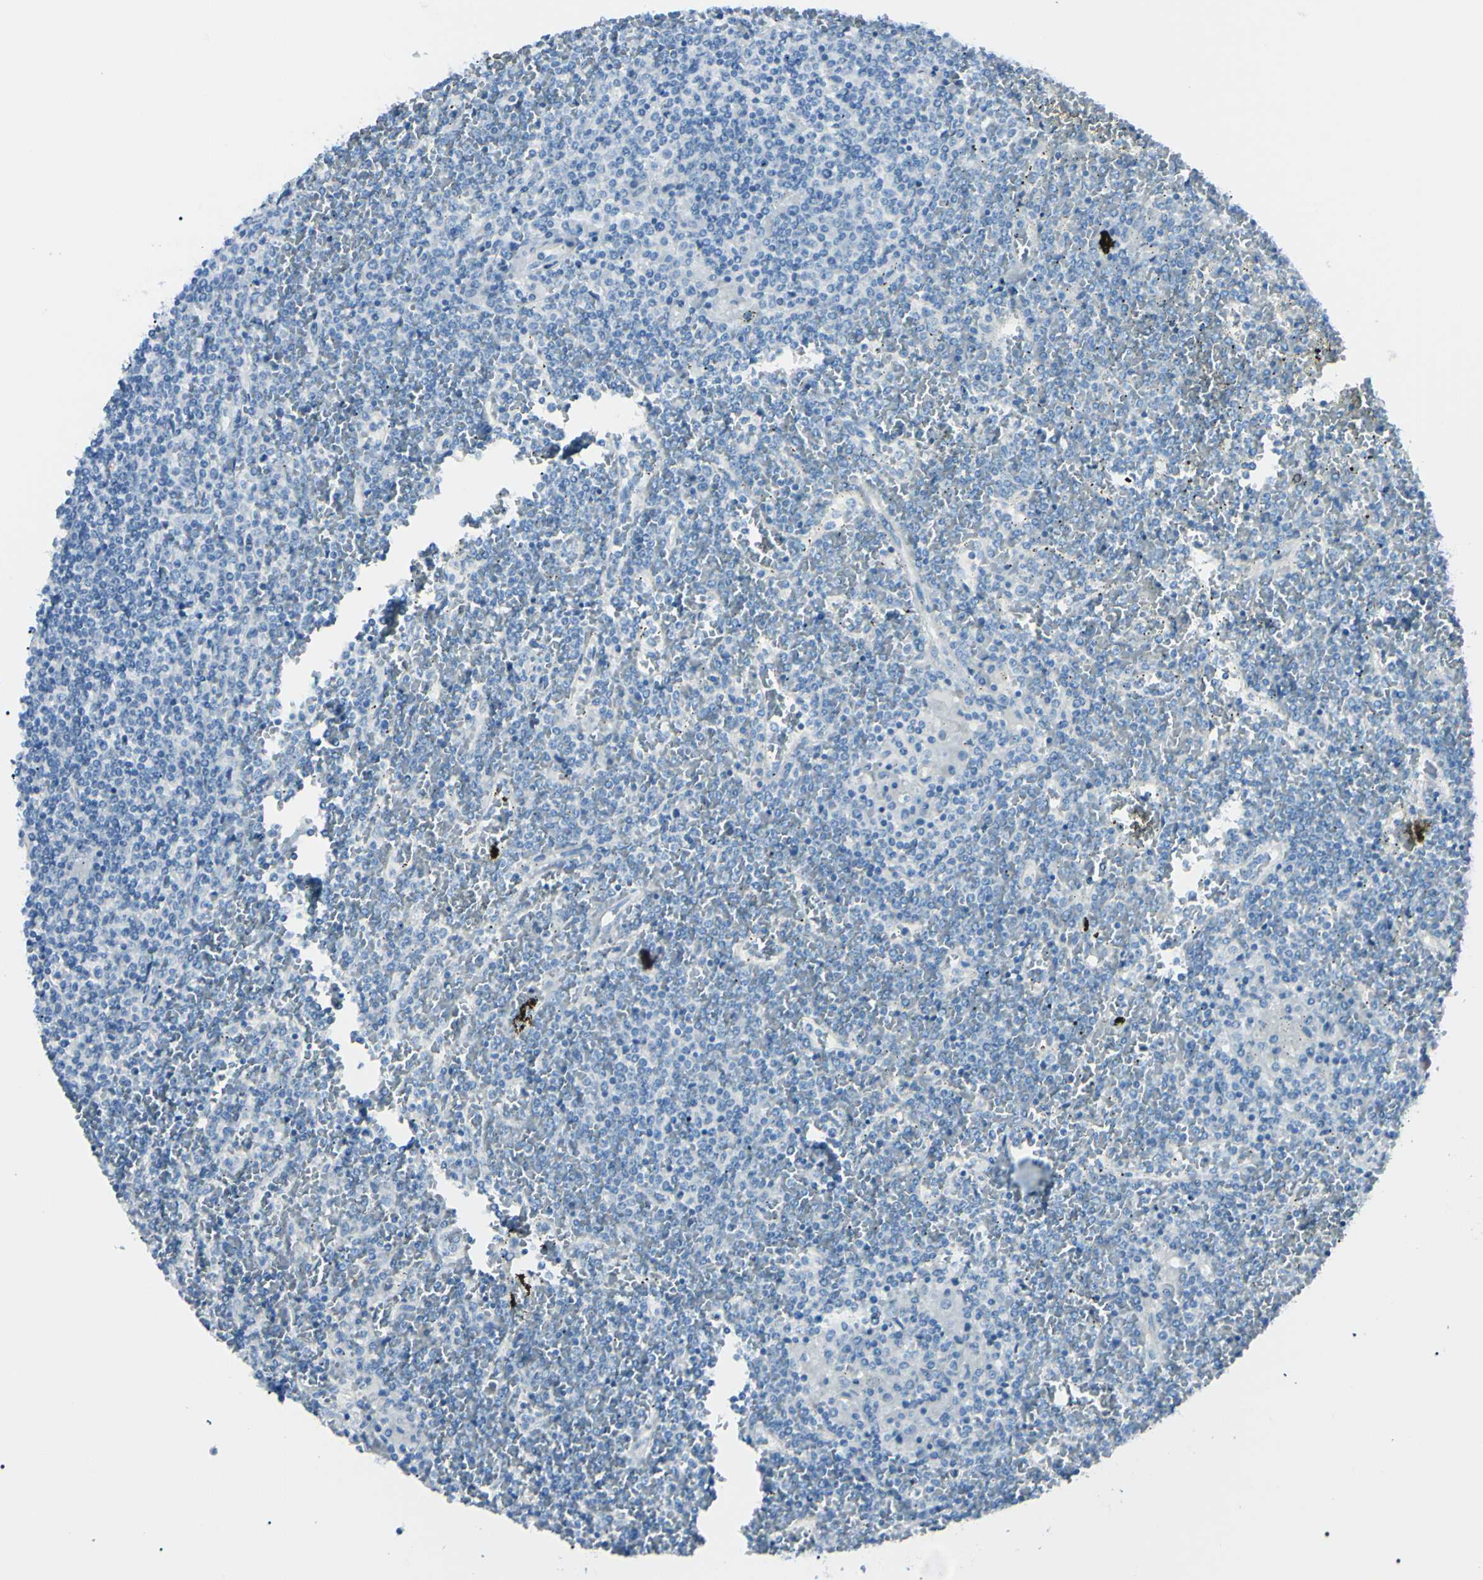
{"staining": {"intensity": "negative", "quantity": "none", "location": "none"}, "tissue": "lymphoma", "cell_type": "Tumor cells", "image_type": "cancer", "snomed": [{"axis": "morphology", "description": "Malignant lymphoma, non-Hodgkin's type, Low grade"}, {"axis": "topography", "description": "Spleen"}], "caption": "Malignant lymphoma, non-Hodgkin's type (low-grade) stained for a protein using immunohistochemistry demonstrates no staining tumor cells.", "gene": "FOLH1", "patient": {"sex": "female", "age": 19}}